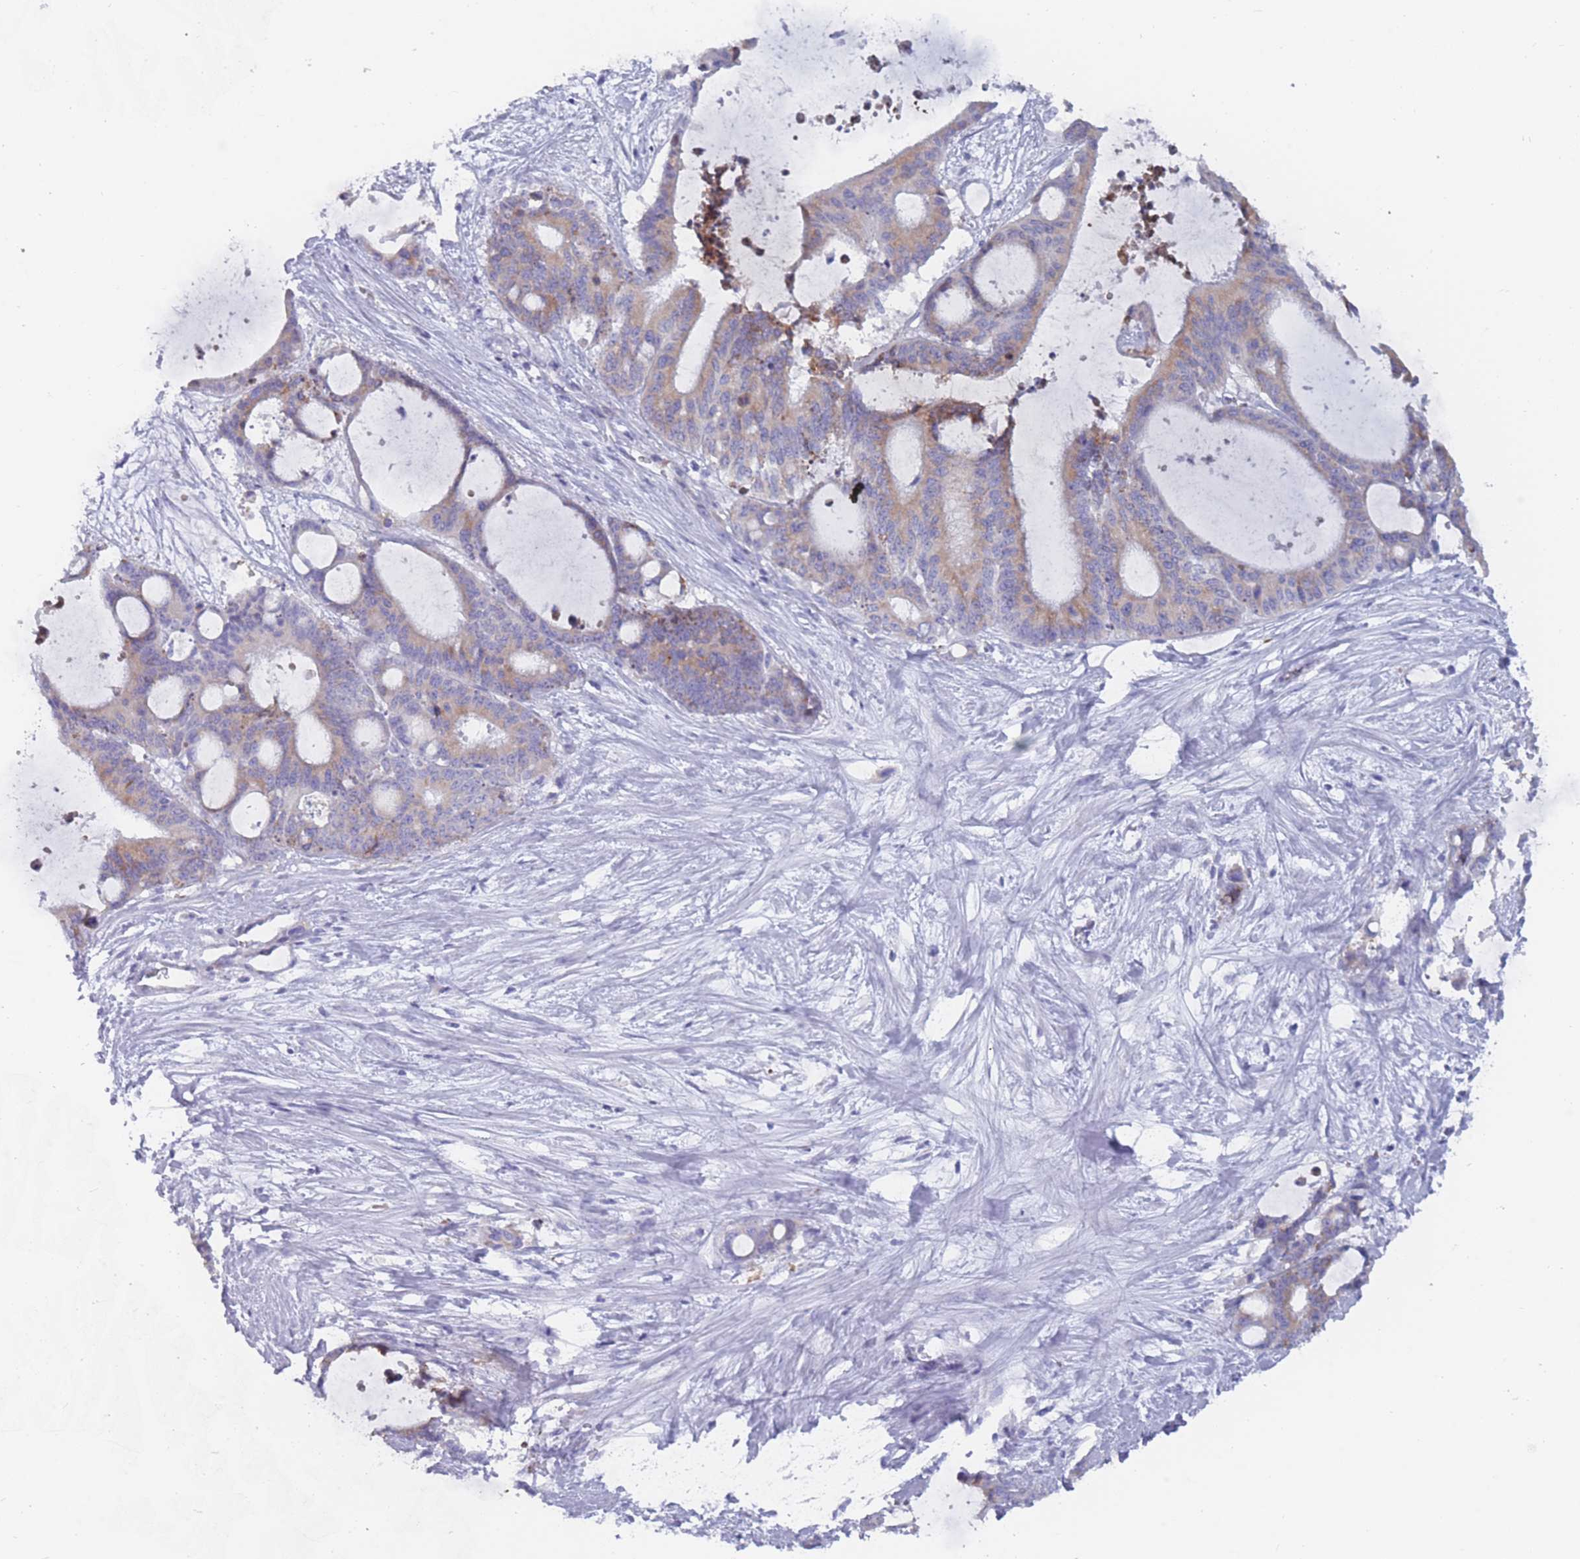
{"staining": {"intensity": "weak", "quantity": "25%-75%", "location": "cytoplasmic/membranous"}, "tissue": "liver cancer", "cell_type": "Tumor cells", "image_type": "cancer", "snomed": [{"axis": "morphology", "description": "Normal tissue, NOS"}, {"axis": "morphology", "description": "Cholangiocarcinoma"}, {"axis": "topography", "description": "Liver"}, {"axis": "topography", "description": "Peripheral nerve tissue"}], "caption": "An image showing weak cytoplasmic/membranous positivity in approximately 25%-75% of tumor cells in liver cholangiocarcinoma, as visualized by brown immunohistochemical staining.", "gene": "ST8SIA5", "patient": {"sex": "female", "age": 73}}